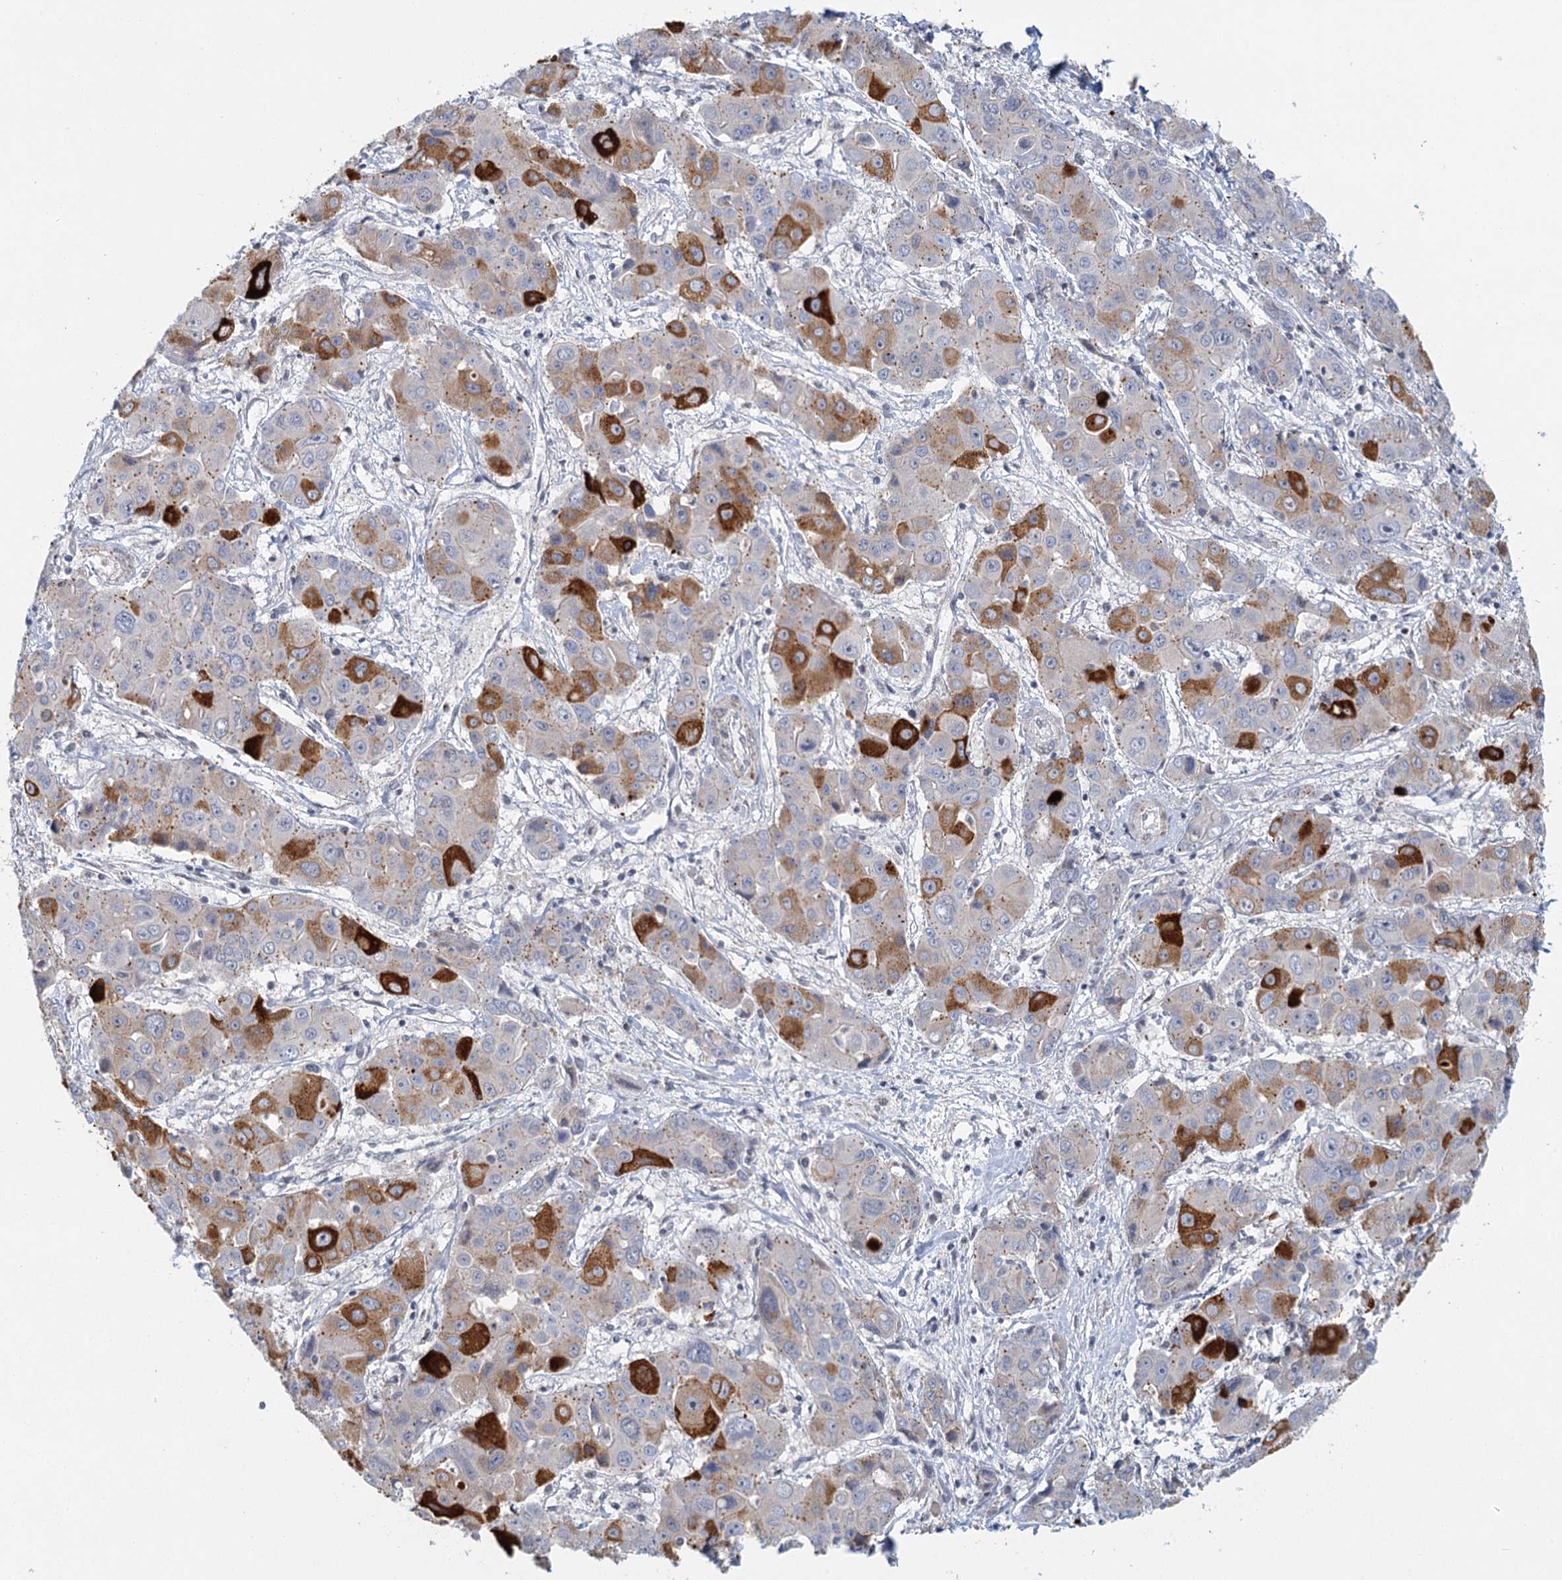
{"staining": {"intensity": "strong", "quantity": "<25%", "location": "cytoplasmic/membranous"}, "tissue": "liver cancer", "cell_type": "Tumor cells", "image_type": "cancer", "snomed": [{"axis": "morphology", "description": "Cholangiocarcinoma"}, {"axis": "topography", "description": "Liver"}], "caption": "The histopathology image demonstrates immunohistochemical staining of liver cancer. There is strong cytoplasmic/membranous expression is appreciated in about <25% of tumor cells. The staining is performed using DAB brown chromogen to label protein expression. The nuclei are counter-stained blue using hematoxylin.", "gene": "GPATCH11", "patient": {"sex": "male", "age": 67}}